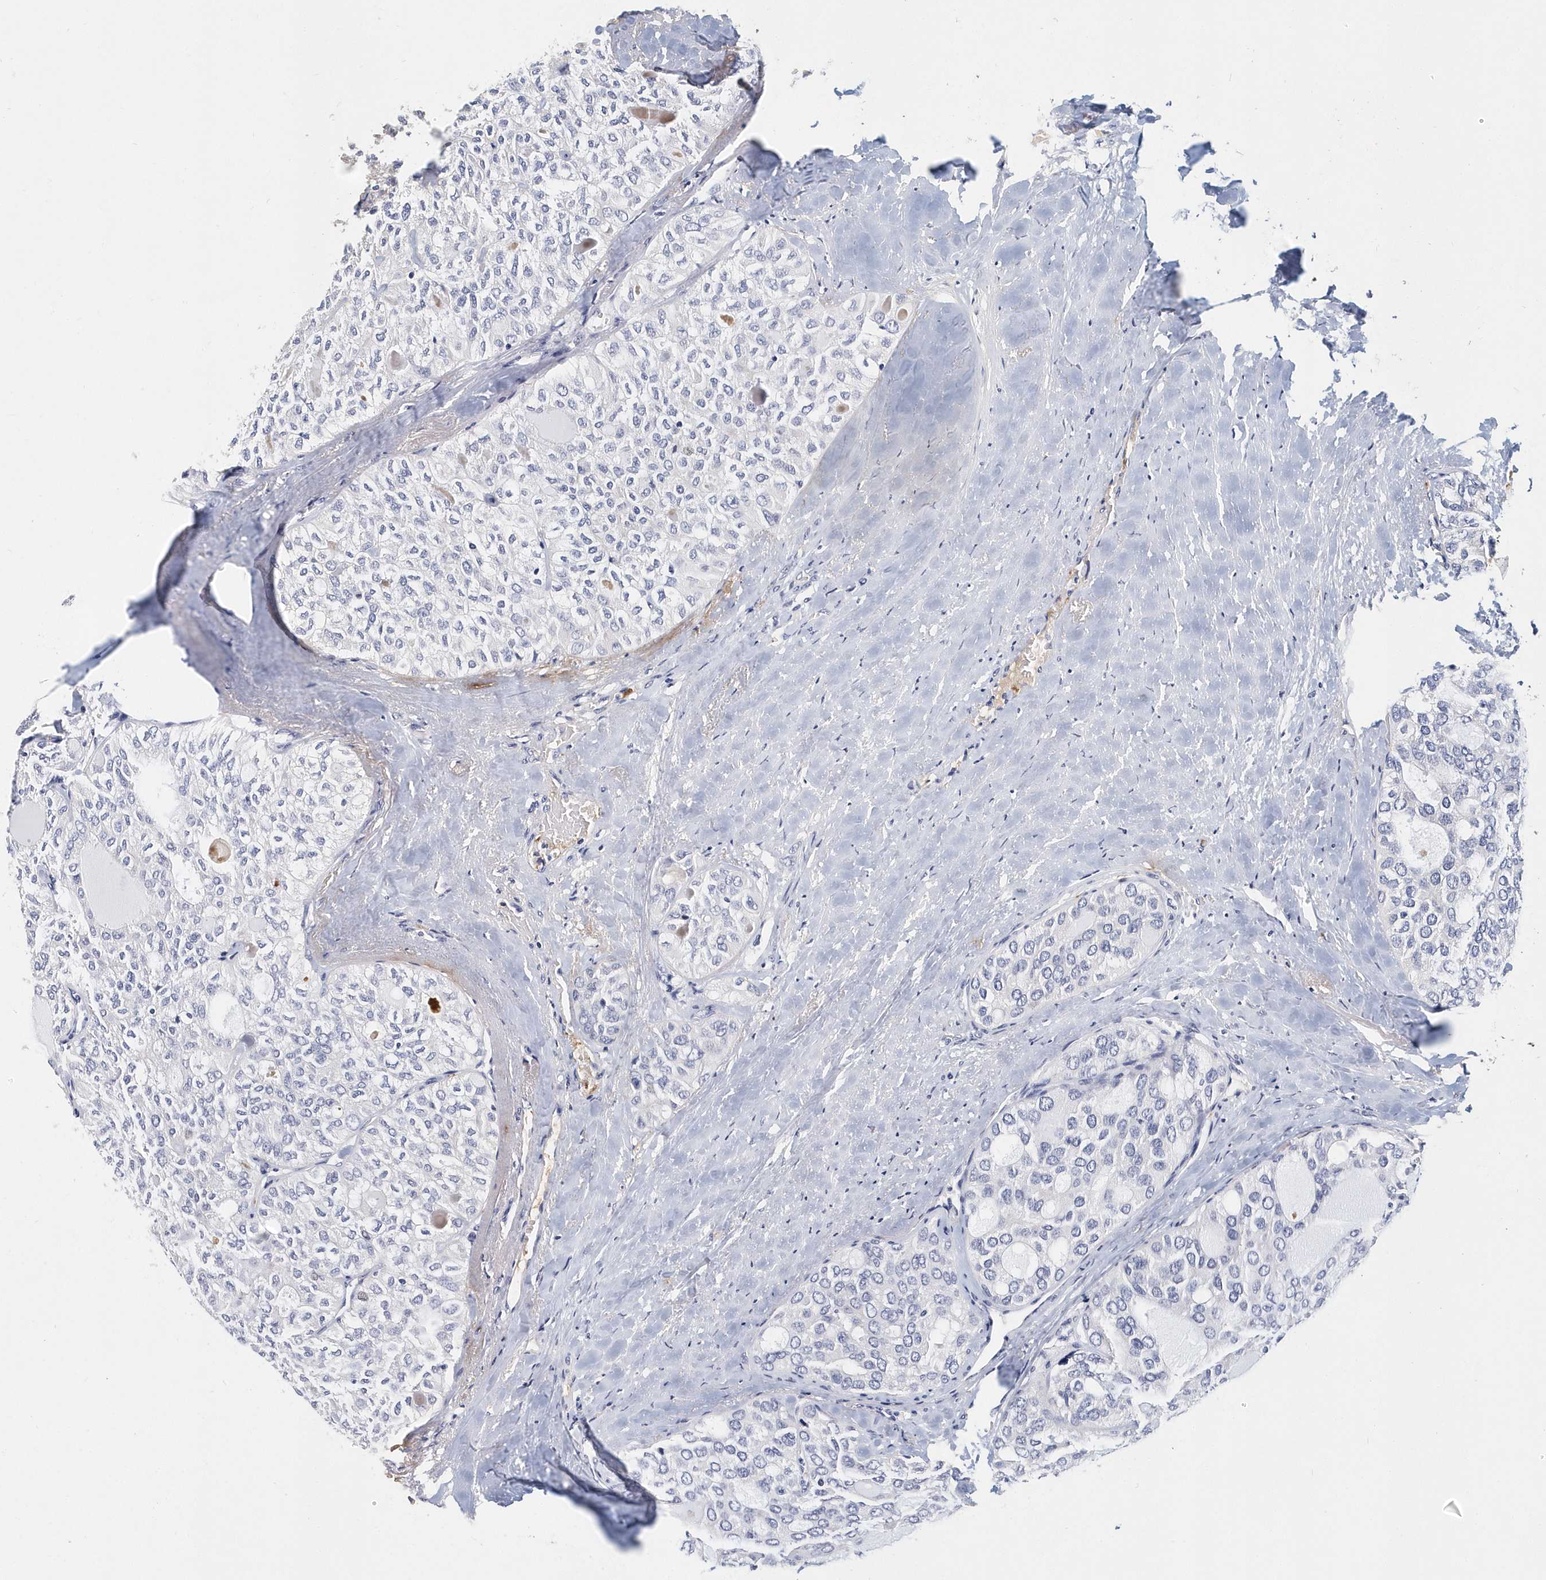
{"staining": {"intensity": "negative", "quantity": "none", "location": "none"}, "tissue": "thyroid cancer", "cell_type": "Tumor cells", "image_type": "cancer", "snomed": [{"axis": "morphology", "description": "Follicular adenoma carcinoma, NOS"}, {"axis": "topography", "description": "Thyroid gland"}], "caption": "Thyroid cancer (follicular adenoma carcinoma) stained for a protein using immunohistochemistry (IHC) demonstrates no expression tumor cells.", "gene": "ITGA2B", "patient": {"sex": "male", "age": 75}}